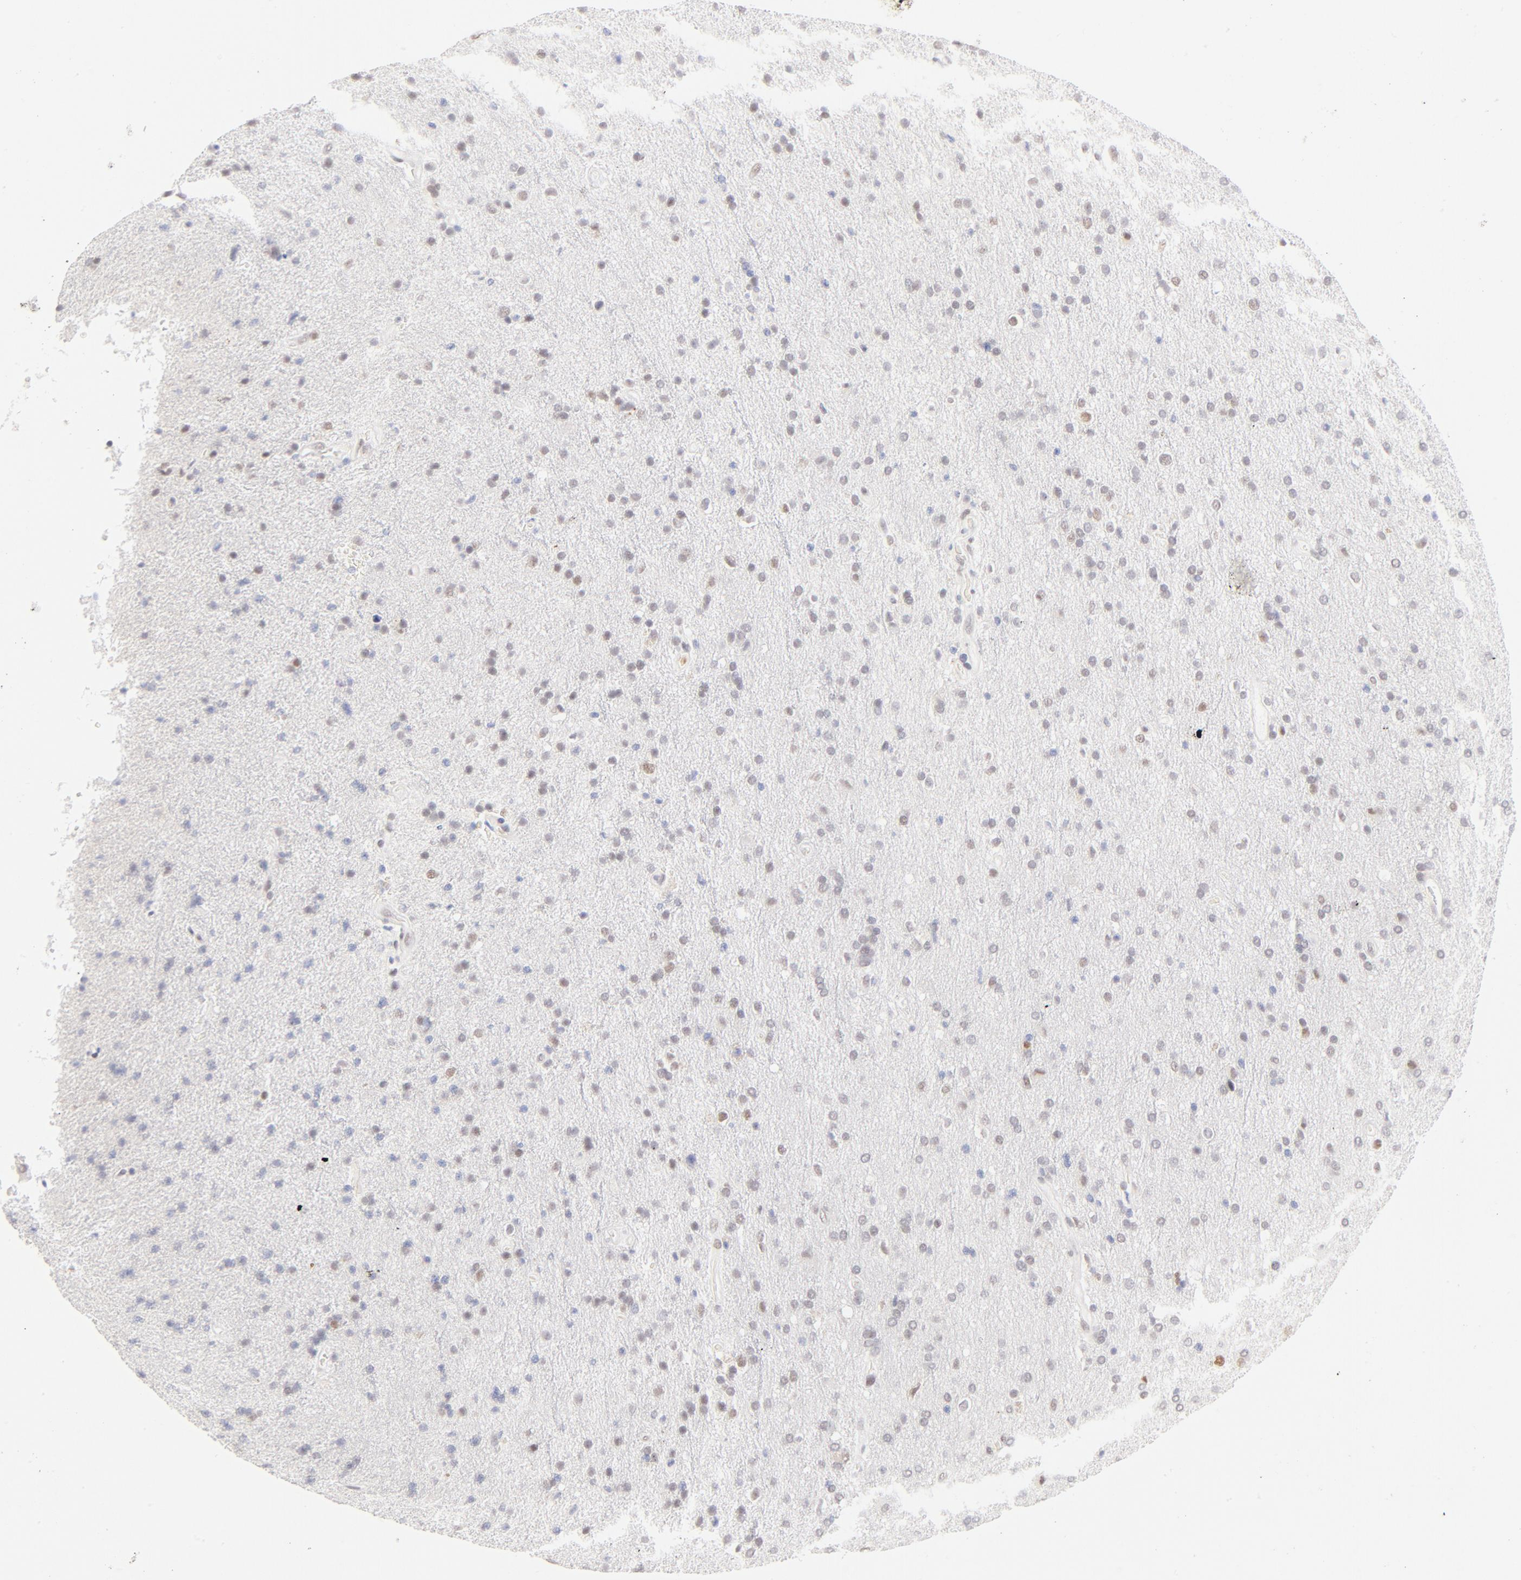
{"staining": {"intensity": "weak", "quantity": "<25%", "location": "nuclear"}, "tissue": "glioma", "cell_type": "Tumor cells", "image_type": "cancer", "snomed": [{"axis": "morphology", "description": "Glioma, malignant, High grade"}, {"axis": "topography", "description": "Brain"}], "caption": "DAB (3,3'-diaminobenzidine) immunohistochemical staining of high-grade glioma (malignant) reveals no significant expression in tumor cells.", "gene": "PBX1", "patient": {"sex": "male", "age": 33}}